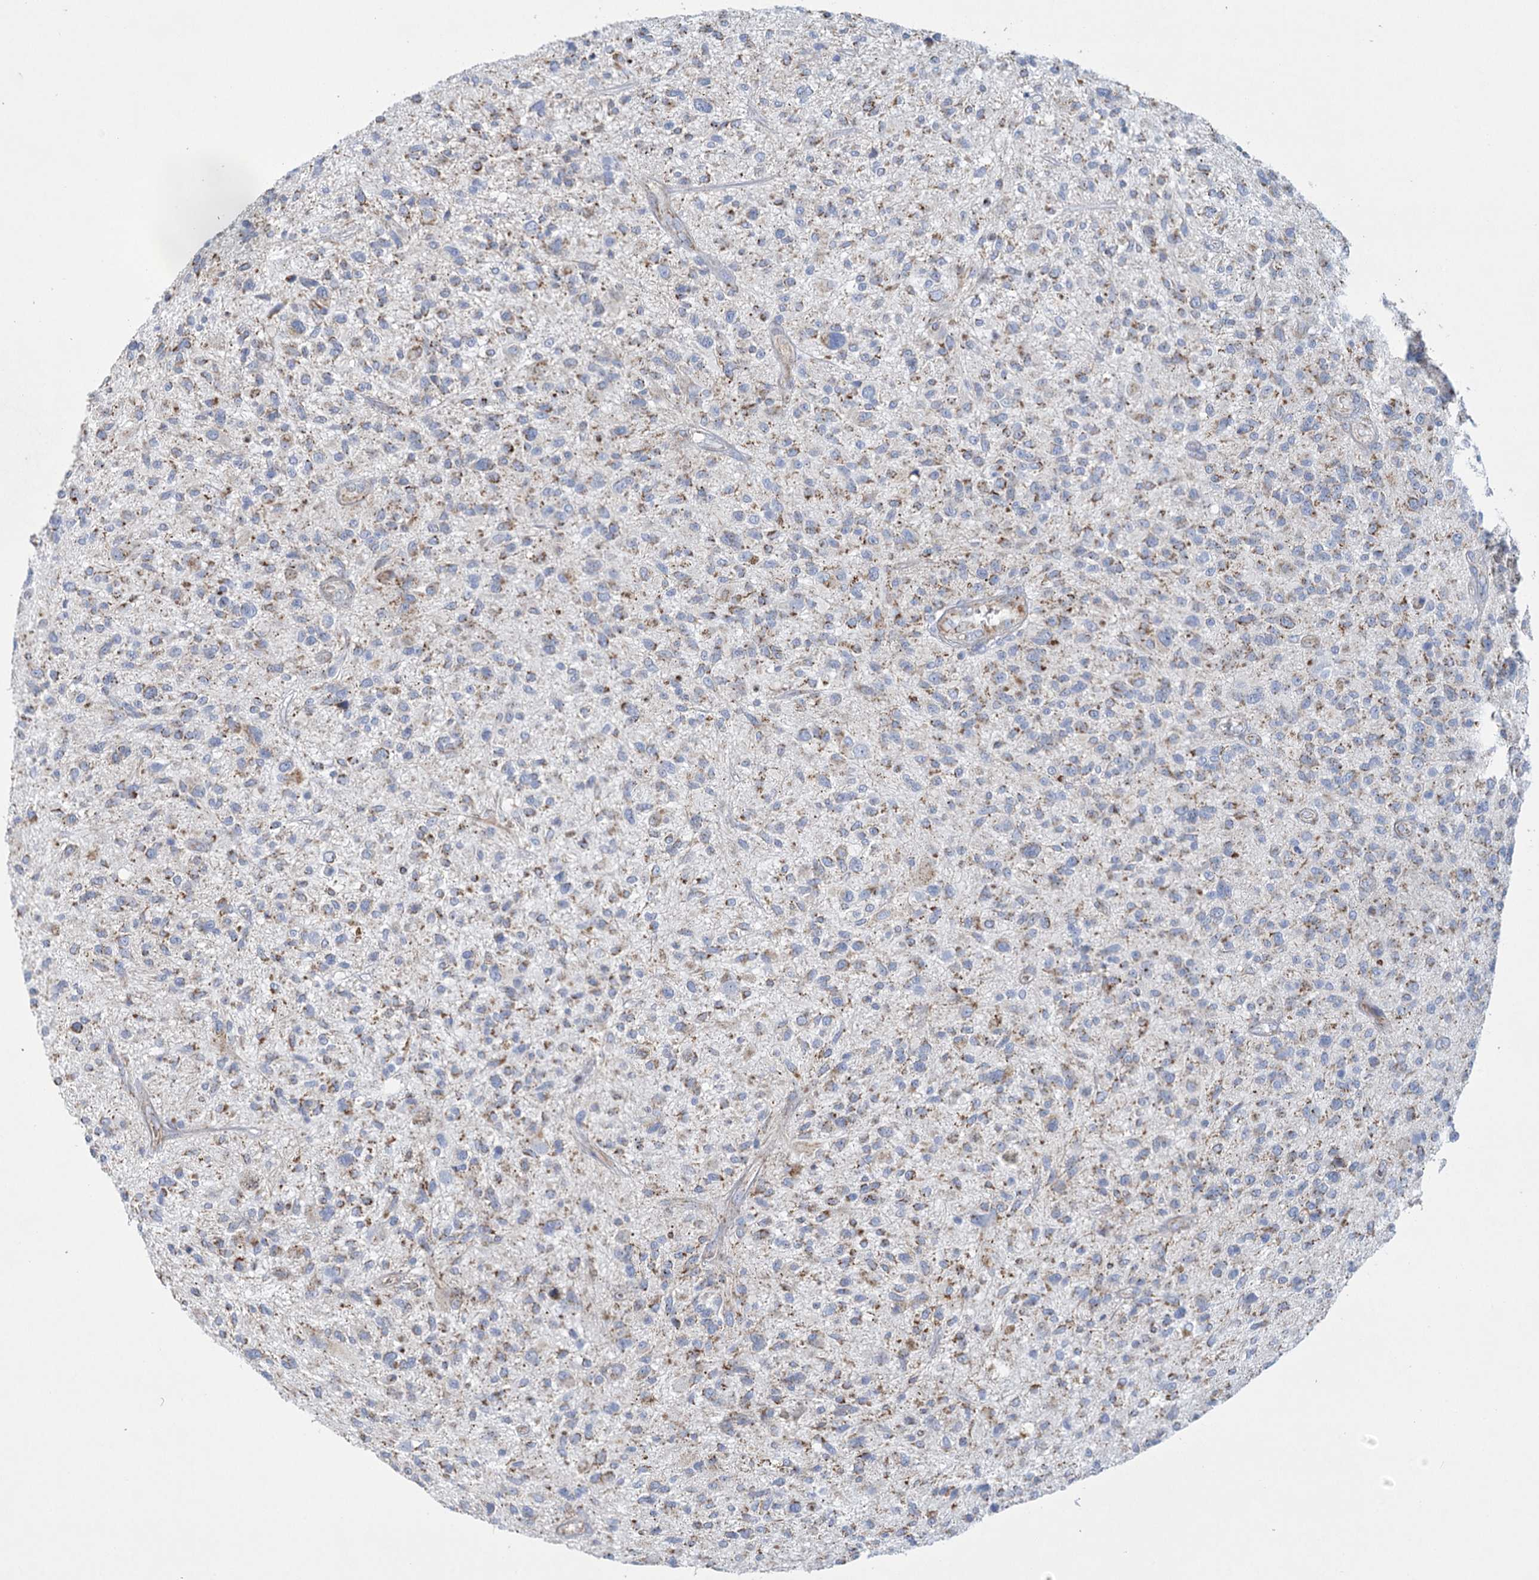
{"staining": {"intensity": "moderate", "quantity": "25%-75%", "location": "cytoplasmic/membranous"}, "tissue": "glioma", "cell_type": "Tumor cells", "image_type": "cancer", "snomed": [{"axis": "morphology", "description": "Glioma, malignant, High grade"}, {"axis": "topography", "description": "Brain"}], "caption": "This image displays malignant glioma (high-grade) stained with immunohistochemistry (IHC) to label a protein in brown. The cytoplasmic/membranous of tumor cells show moderate positivity for the protein. Nuclei are counter-stained blue.", "gene": "DHTKD1", "patient": {"sex": "male", "age": 47}}